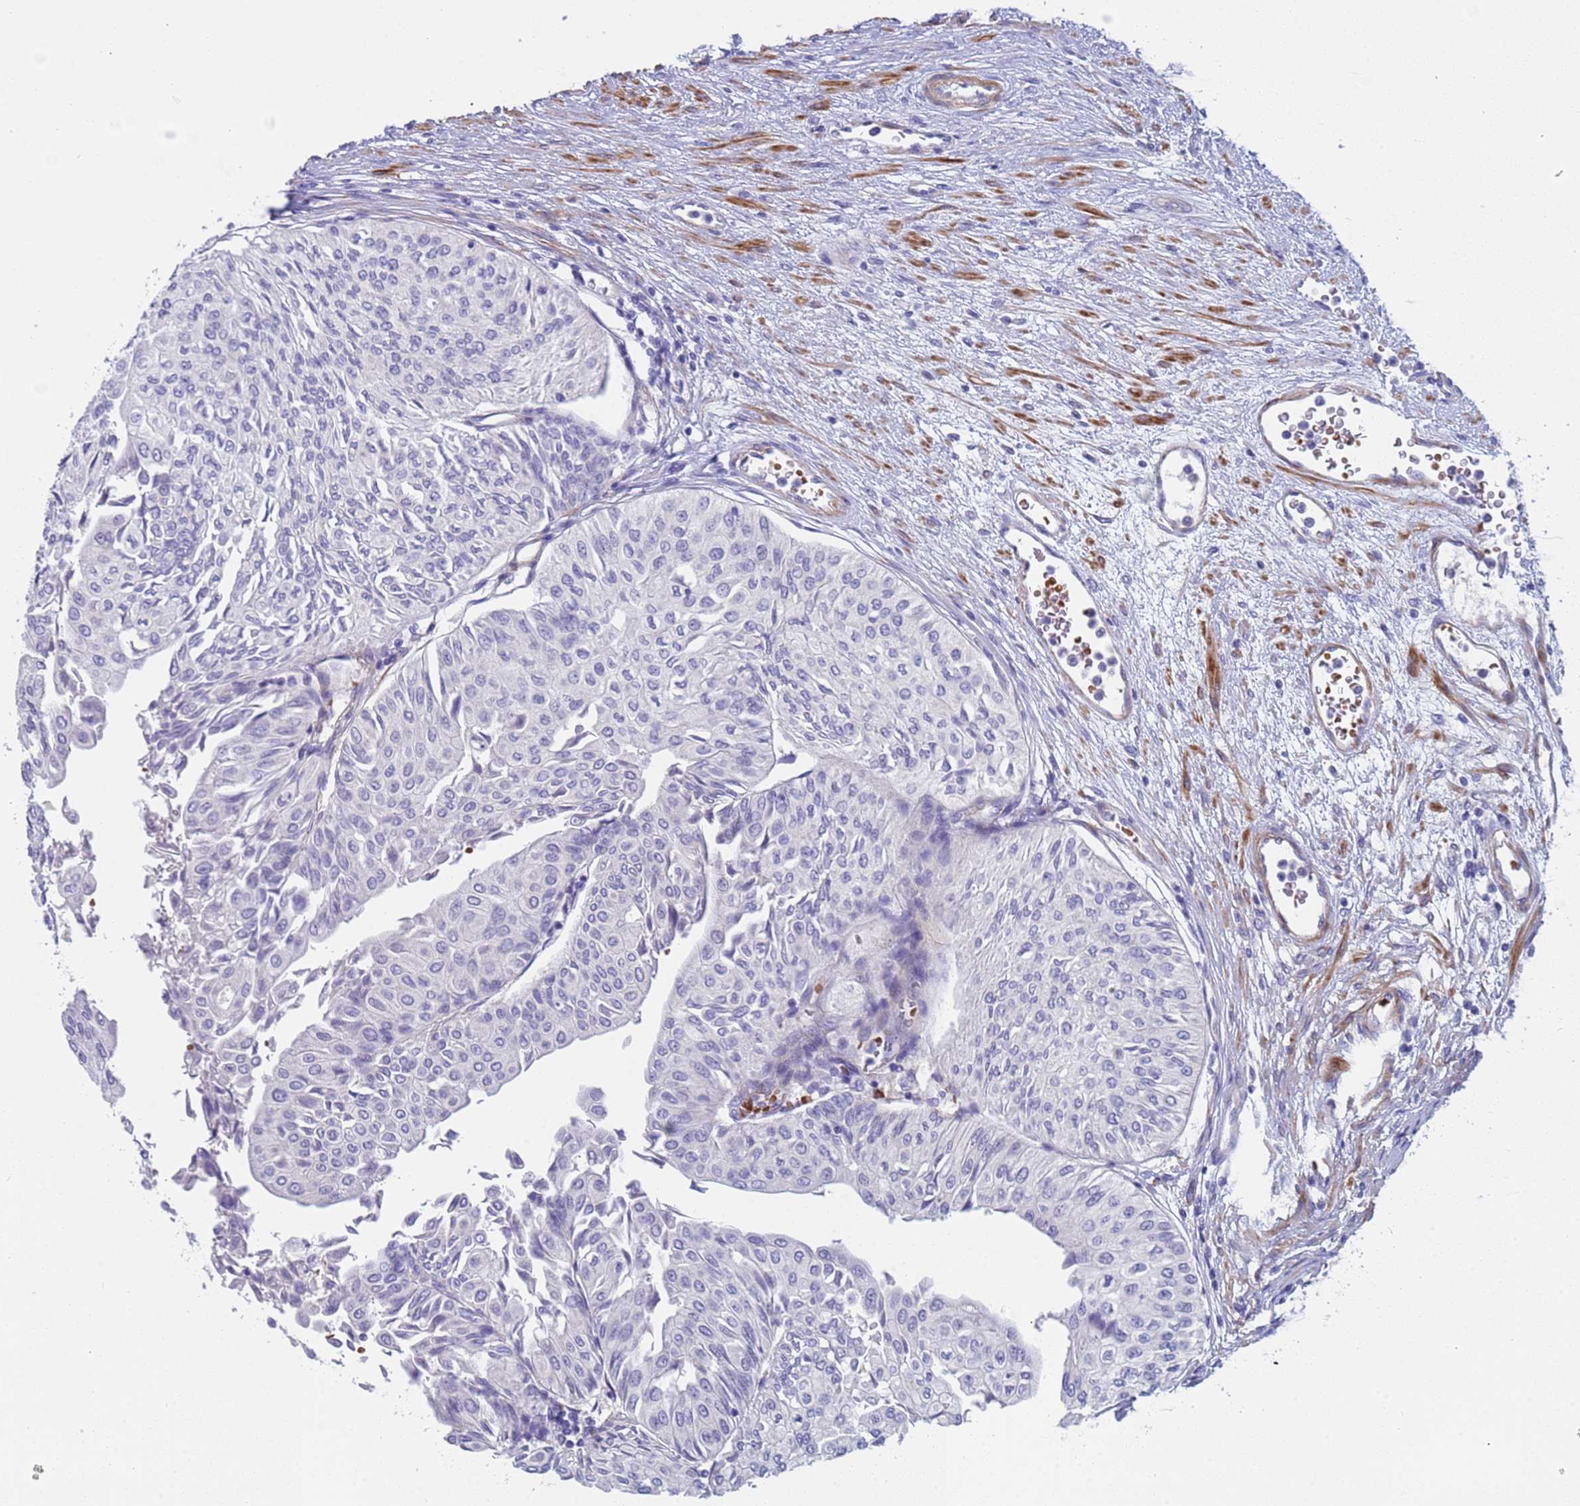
{"staining": {"intensity": "negative", "quantity": "none", "location": "none"}, "tissue": "urothelial cancer", "cell_type": "Tumor cells", "image_type": "cancer", "snomed": [{"axis": "morphology", "description": "Urothelial carcinoma, Low grade"}, {"axis": "topography", "description": "Urinary bladder"}], "caption": "This is an immunohistochemistry (IHC) image of urothelial carcinoma (low-grade). There is no positivity in tumor cells.", "gene": "KBTBD3", "patient": {"sex": "male", "age": 67}}